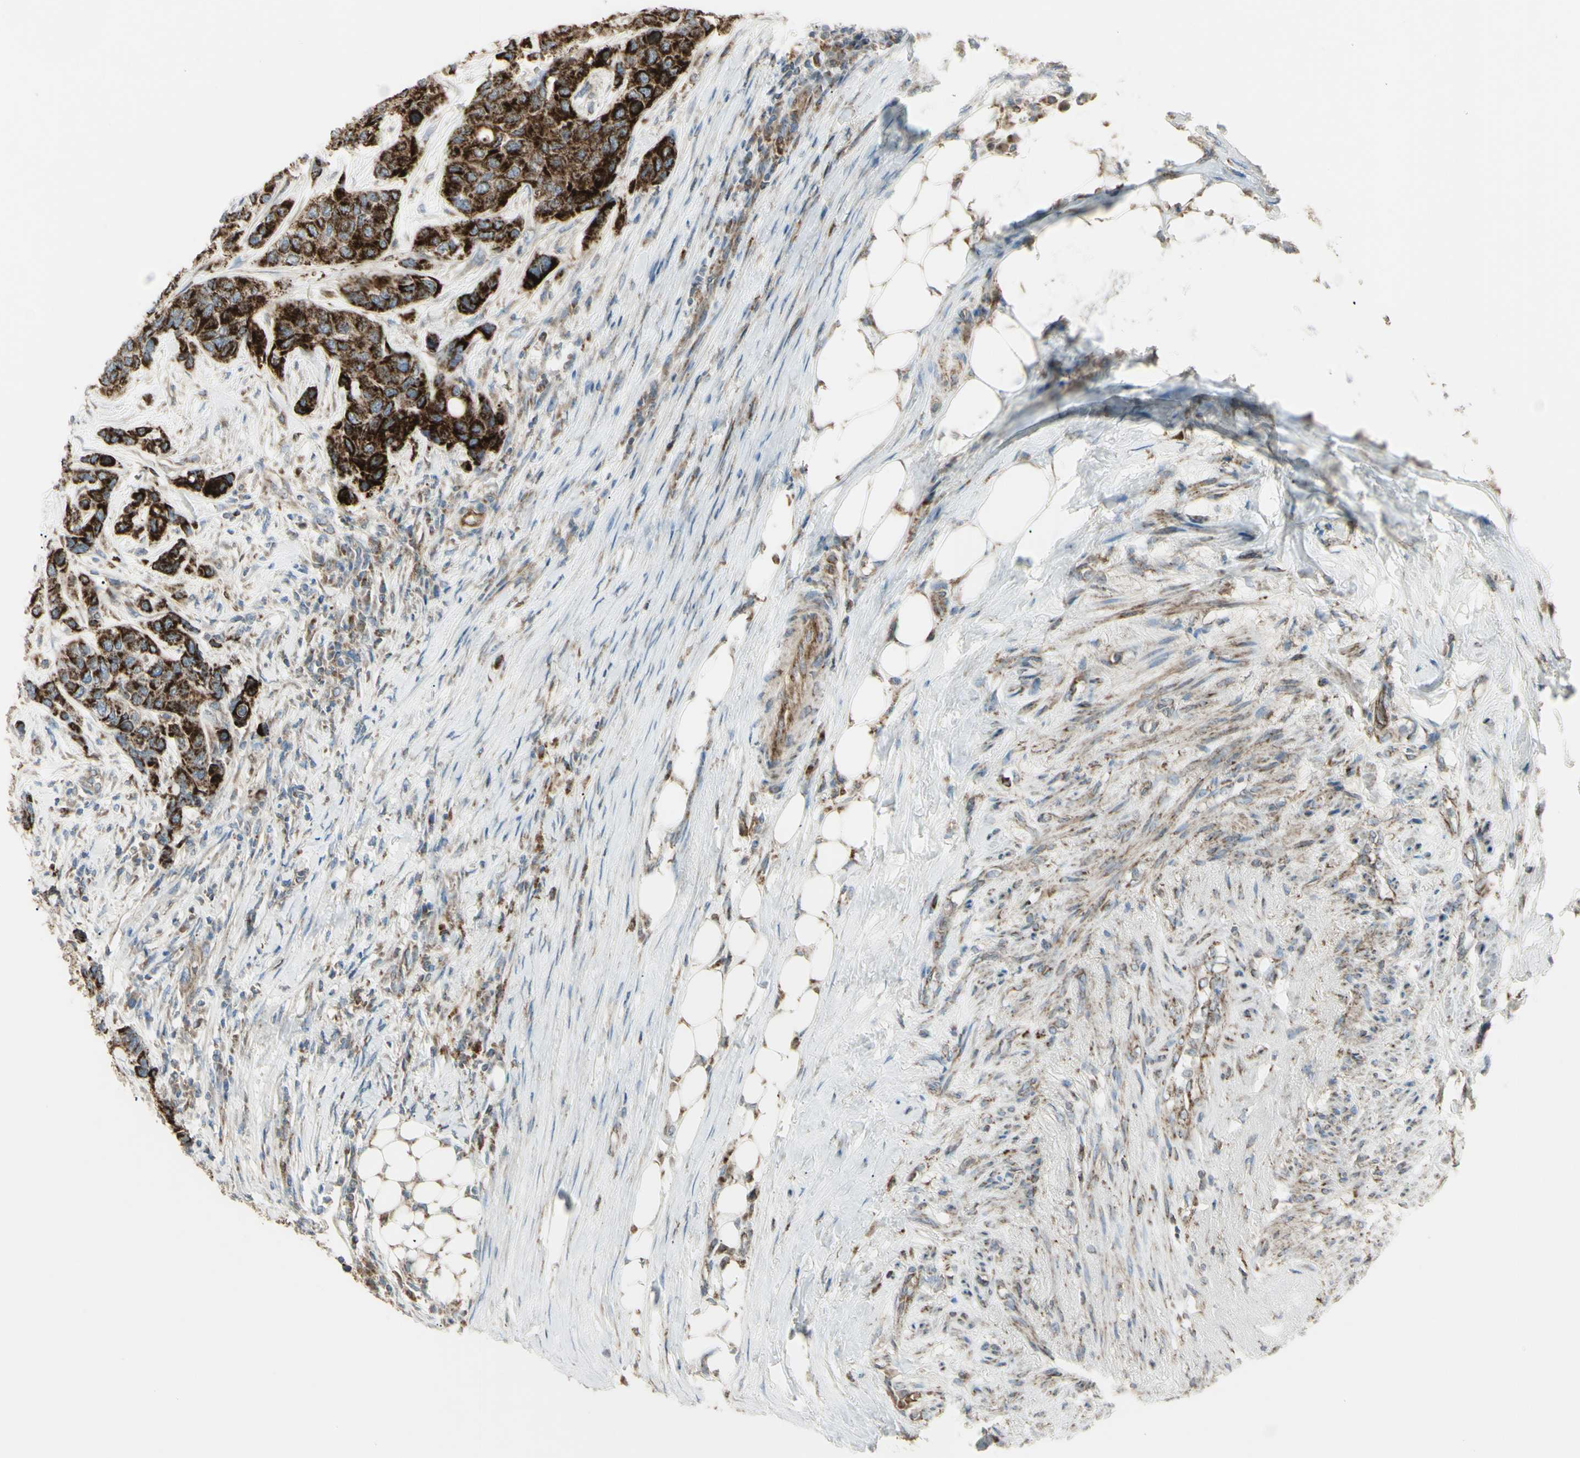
{"staining": {"intensity": "strong", "quantity": ">75%", "location": "cytoplasmic/membranous"}, "tissue": "urothelial cancer", "cell_type": "Tumor cells", "image_type": "cancer", "snomed": [{"axis": "morphology", "description": "Urothelial carcinoma, High grade"}, {"axis": "topography", "description": "Urinary bladder"}], "caption": "Immunohistochemistry (IHC) of human high-grade urothelial carcinoma displays high levels of strong cytoplasmic/membranous positivity in about >75% of tumor cells. Nuclei are stained in blue.", "gene": "CYB5R1", "patient": {"sex": "female", "age": 56}}